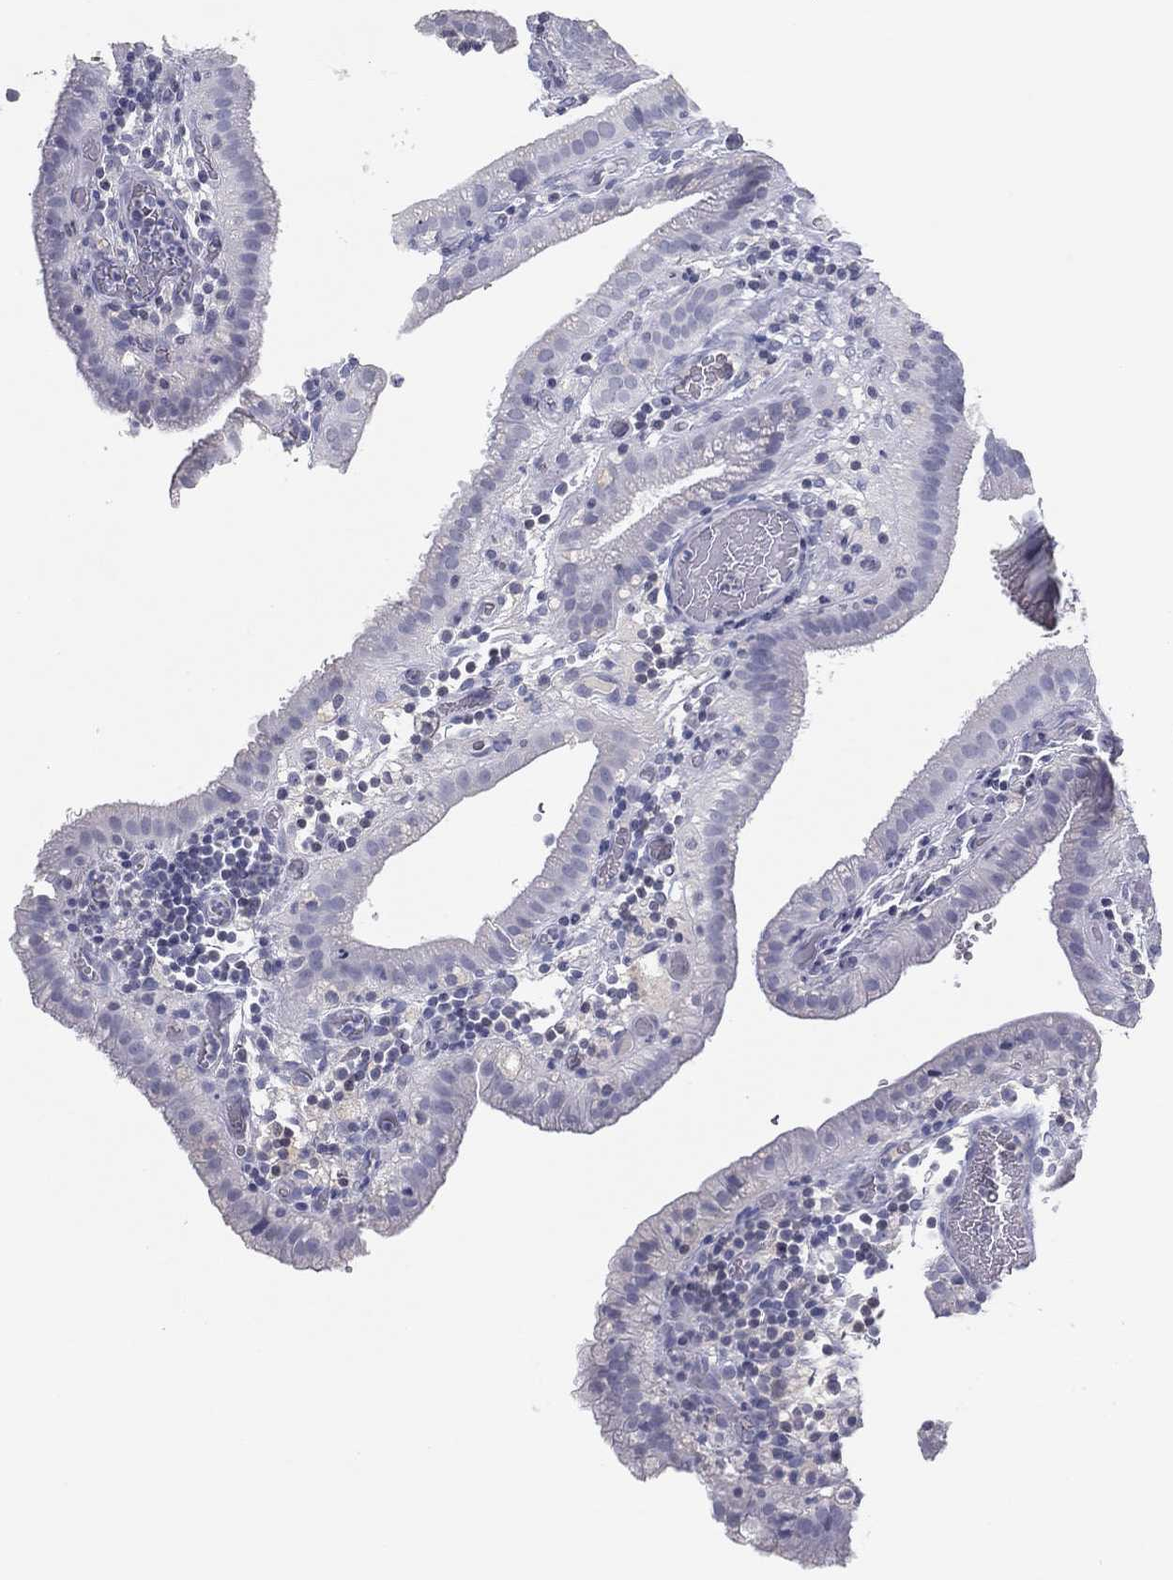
{"staining": {"intensity": "negative", "quantity": "none", "location": "none"}, "tissue": "gallbladder", "cell_type": "Glandular cells", "image_type": "normal", "snomed": [{"axis": "morphology", "description": "Normal tissue, NOS"}, {"axis": "topography", "description": "Gallbladder"}], "caption": "The immunohistochemistry photomicrograph has no significant positivity in glandular cells of gallbladder. (DAB (3,3'-diaminobenzidine) IHC visualized using brightfield microscopy, high magnification).", "gene": "CPT1B", "patient": {"sex": "male", "age": 62}}